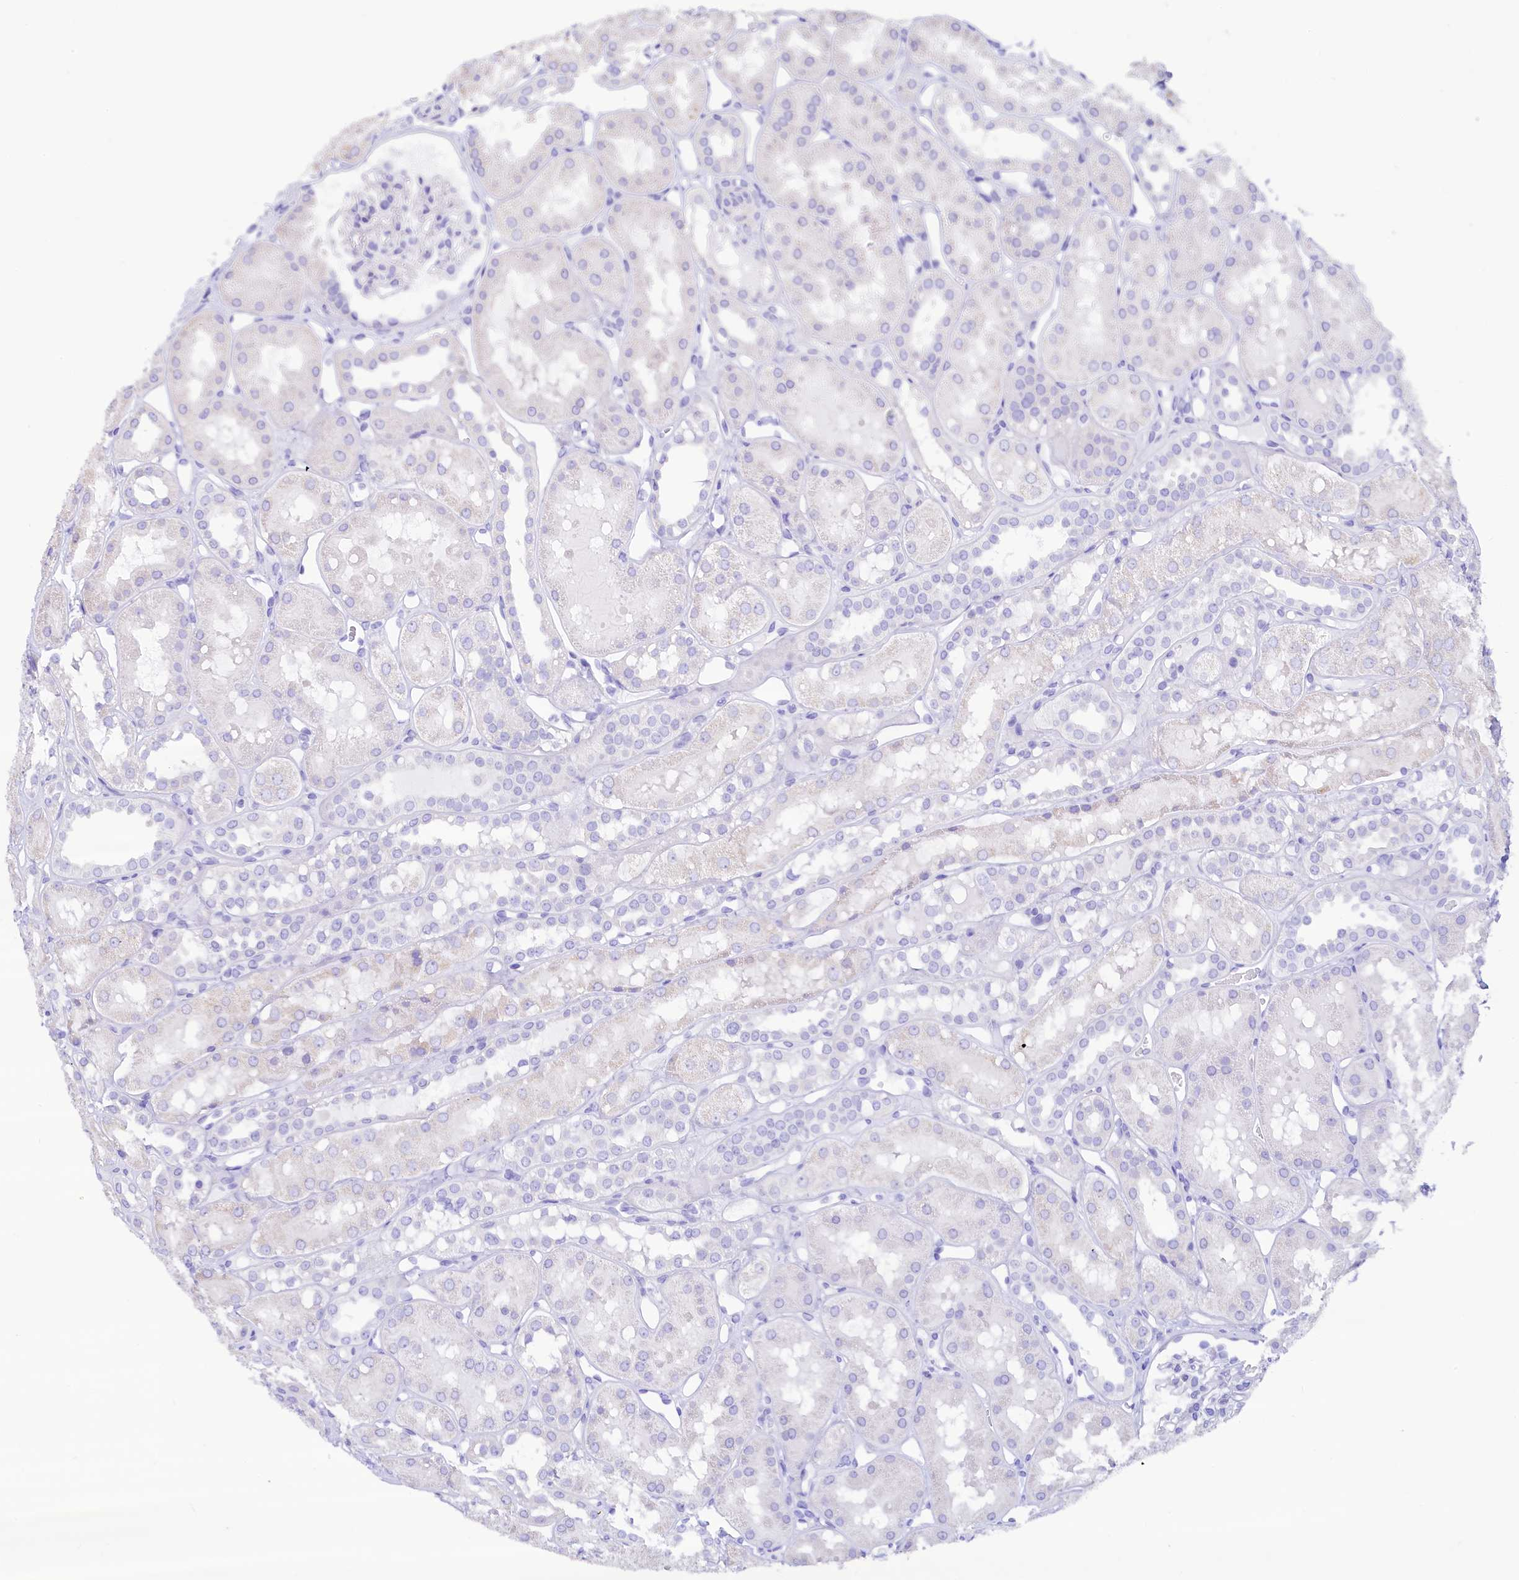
{"staining": {"intensity": "negative", "quantity": "none", "location": "none"}, "tissue": "kidney", "cell_type": "Cells in glomeruli", "image_type": "normal", "snomed": [{"axis": "morphology", "description": "Normal tissue, NOS"}, {"axis": "topography", "description": "Kidney"}], "caption": "This is a photomicrograph of immunohistochemistry staining of normal kidney, which shows no expression in cells in glomeruli. (DAB (3,3'-diaminobenzidine) immunohistochemistry (IHC), high magnification).", "gene": "RBP3", "patient": {"sex": "male", "age": 16}}